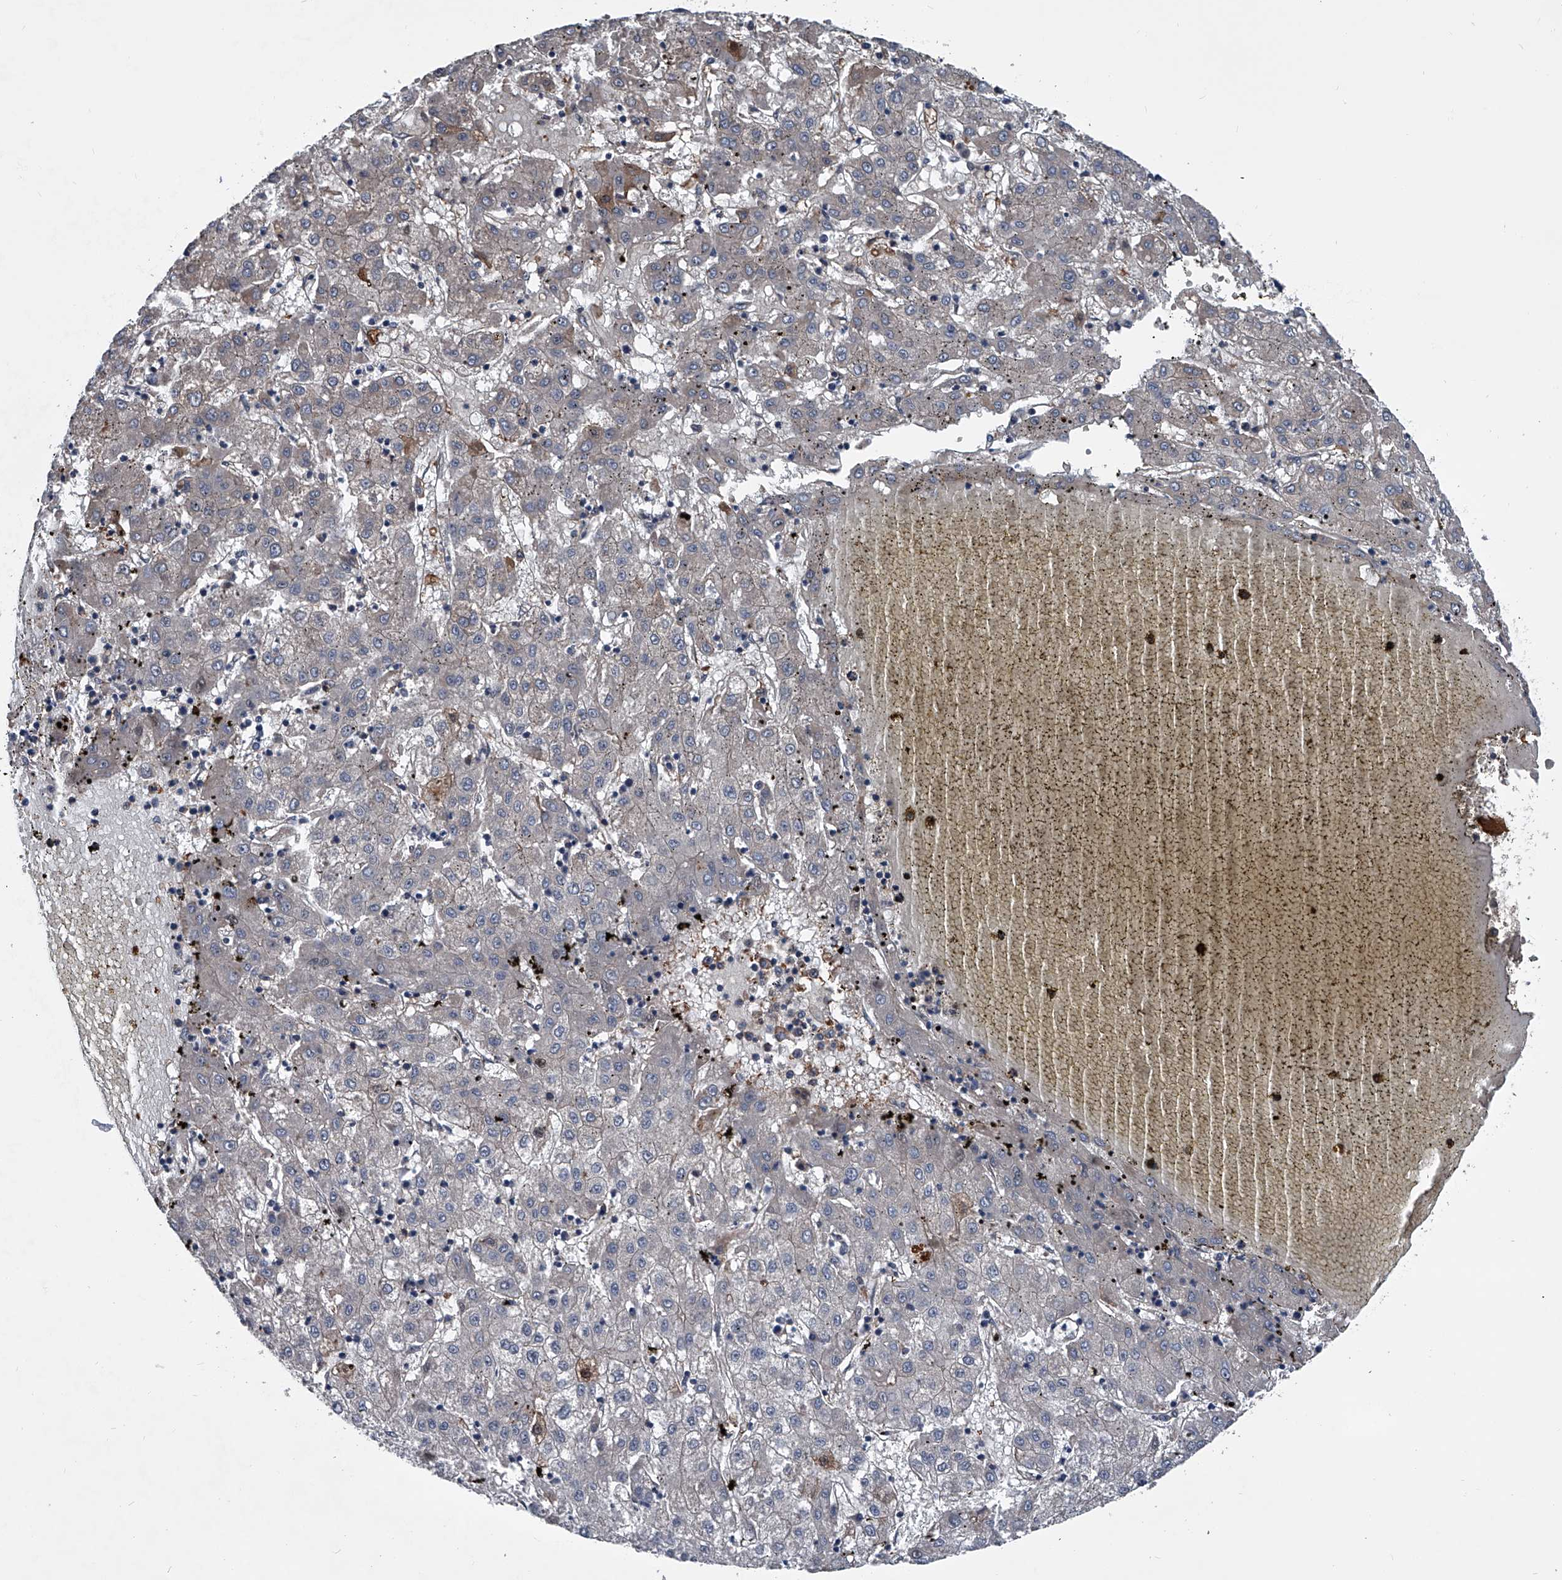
{"staining": {"intensity": "negative", "quantity": "none", "location": "none"}, "tissue": "liver cancer", "cell_type": "Tumor cells", "image_type": "cancer", "snomed": [{"axis": "morphology", "description": "Carcinoma, Hepatocellular, NOS"}, {"axis": "topography", "description": "Liver"}], "caption": "A photomicrograph of hepatocellular carcinoma (liver) stained for a protein displays no brown staining in tumor cells.", "gene": "KIF13A", "patient": {"sex": "male", "age": 72}}